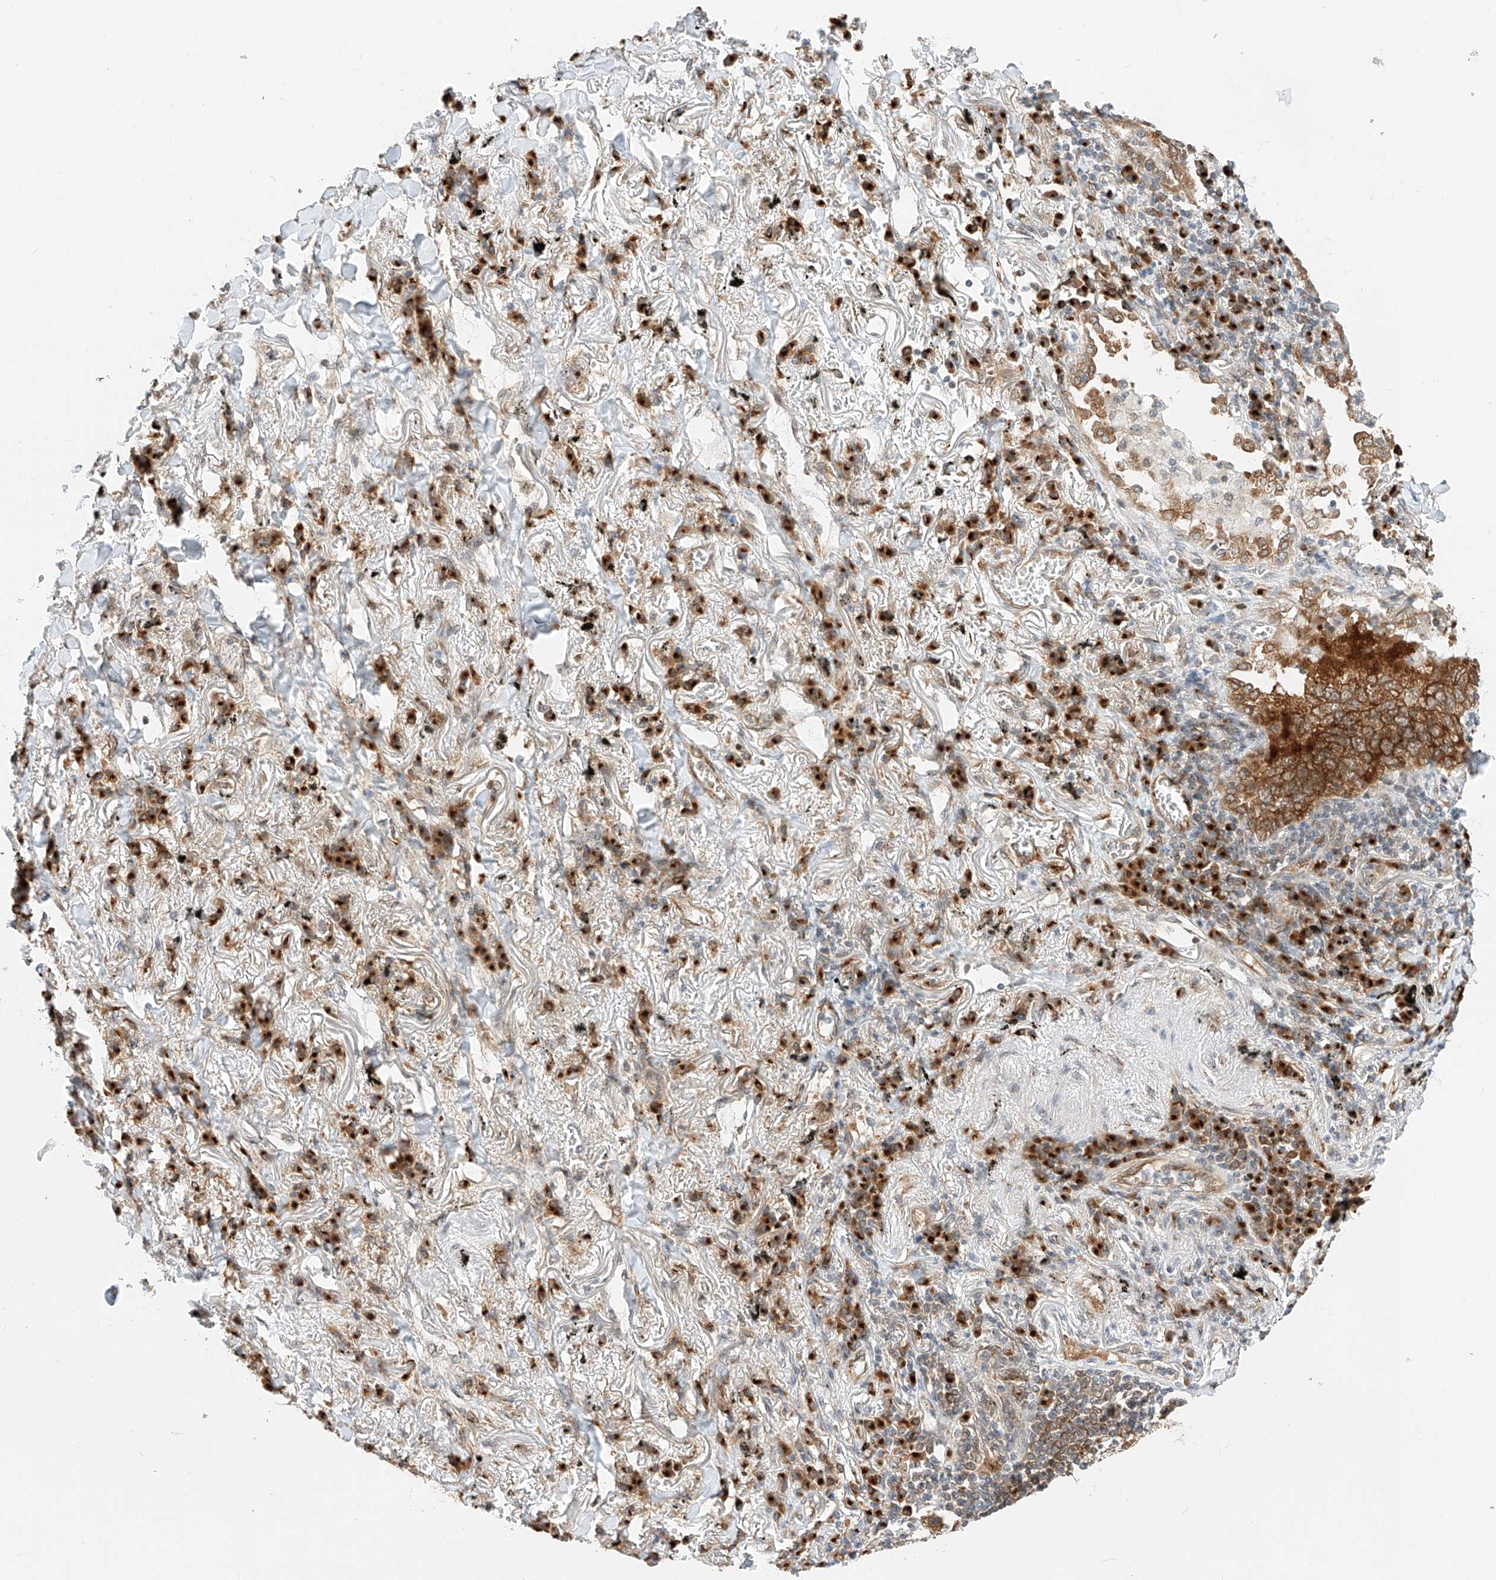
{"staining": {"intensity": "moderate", "quantity": ">75%", "location": "cytoplasmic/membranous"}, "tissue": "lung cancer", "cell_type": "Tumor cells", "image_type": "cancer", "snomed": [{"axis": "morphology", "description": "Adenocarcinoma, NOS"}, {"axis": "topography", "description": "Lung"}], "caption": "Lung adenocarcinoma was stained to show a protein in brown. There is medium levels of moderate cytoplasmic/membranous staining in about >75% of tumor cells.", "gene": "CARMIL1", "patient": {"sex": "male", "age": 65}}